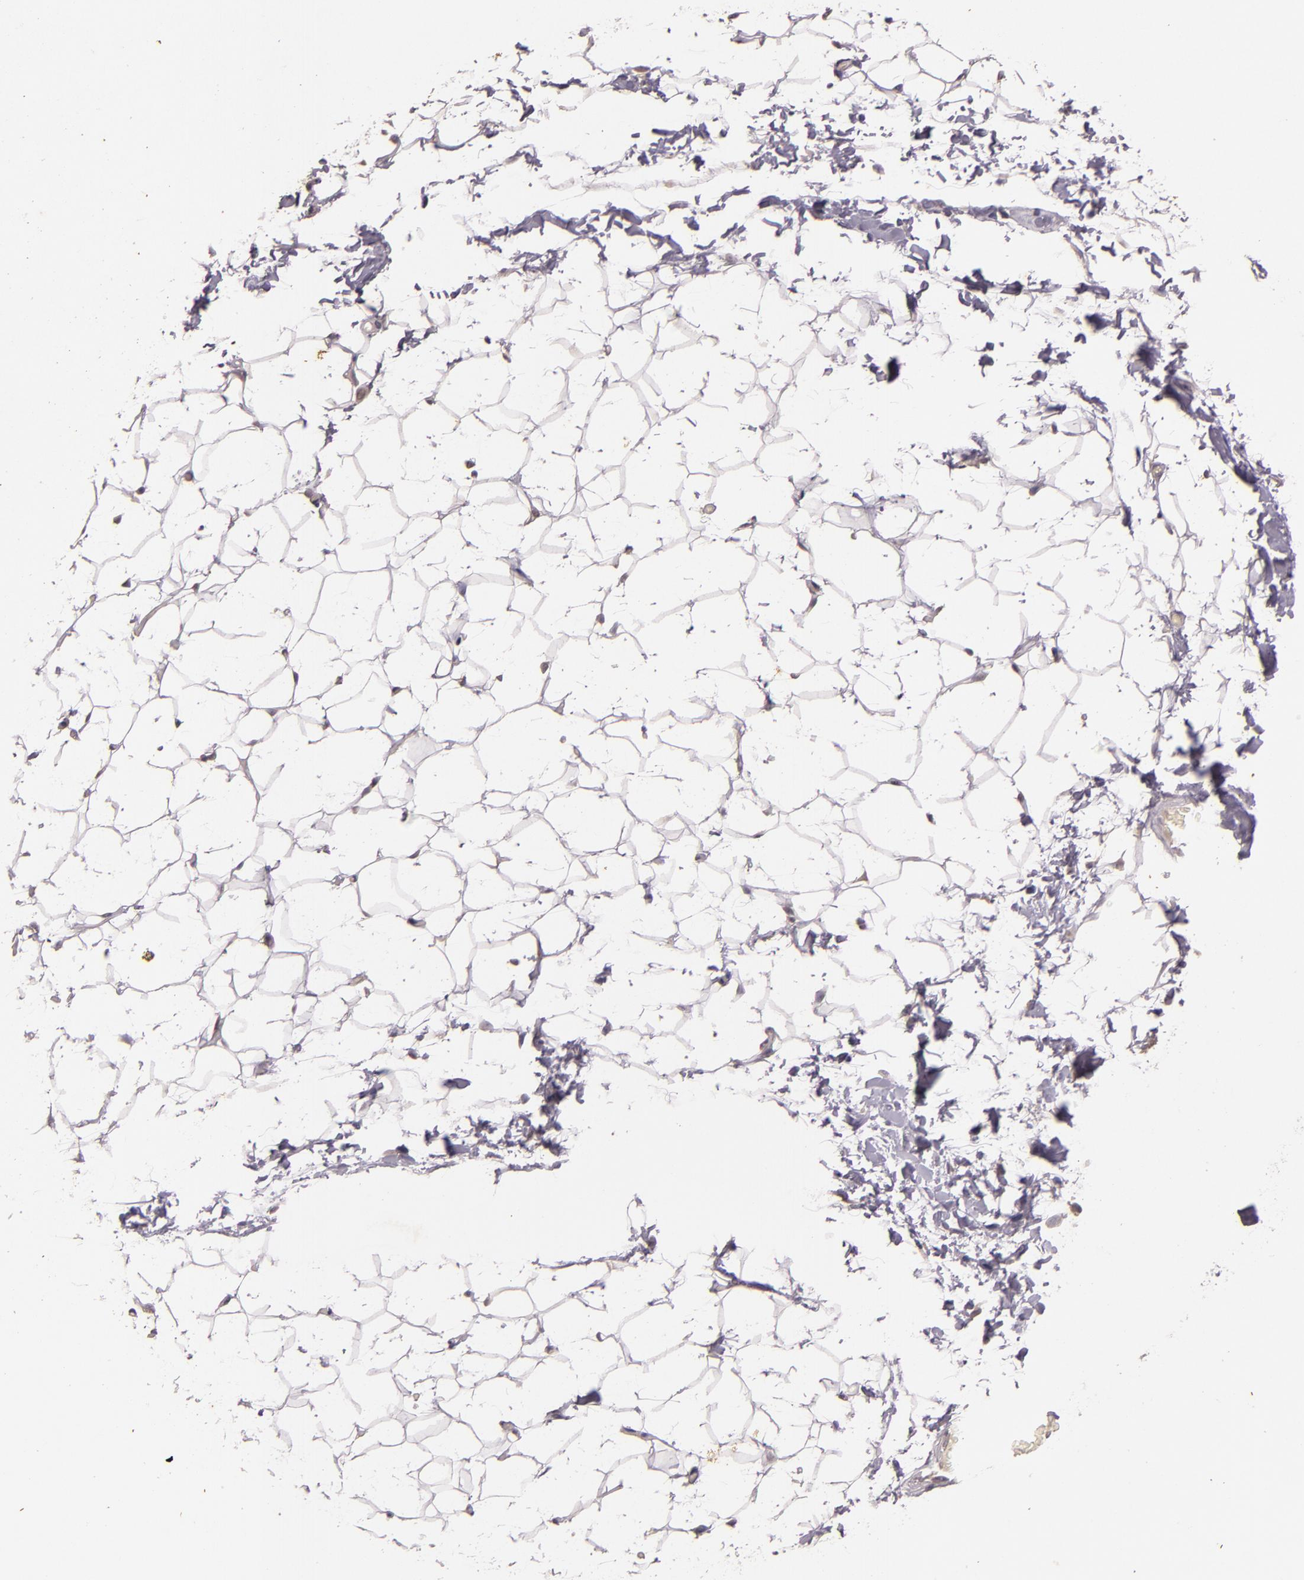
{"staining": {"intensity": "weak", "quantity": "25%-75%", "location": "cytoplasmic/membranous"}, "tissue": "adipose tissue", "cell_type": "Adipocytes", "image_type": "normal", "snomed": [{"axis": "morphology", "description": "Normal tissue, NOS"}, {"axis": "topography", "description": "Soft tissue"}], "caption": "Immunohistochemistry photomicrograph of benign human adipose tissue stained for a protein (brown), which shows low levels of weak cytoplasmic/membranous staining in approximately 25%-75% of adipocytes.", "gene": "TFF1", "patient": {"sex": "male", "age": 26}}